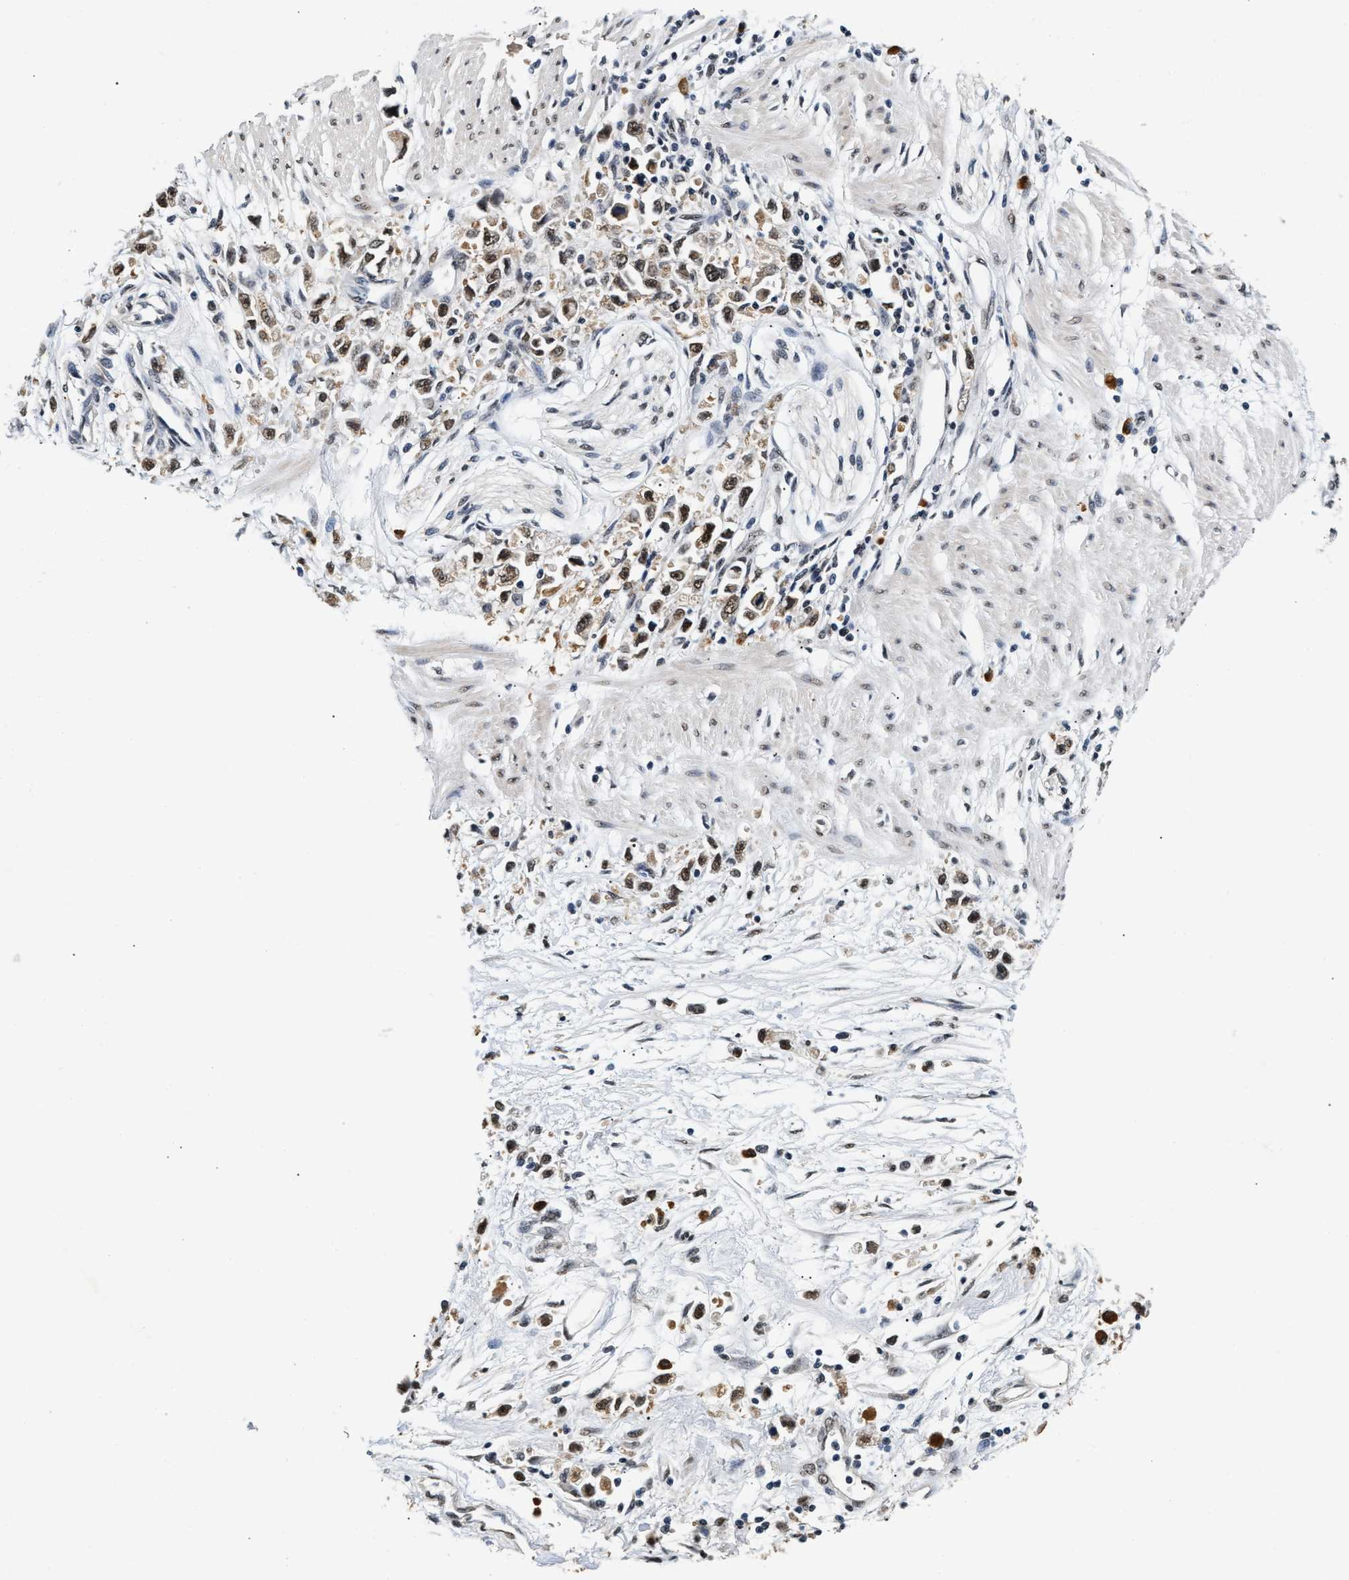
{"staining": {"intensity": "moderate", "quantity": ">75%", "location": "nuclear"}, "tissue": "stomach cancer", "cell_type": "Tumor cells", "image_type": "cancer", "snomed": [{"axis": "morphology", "description": "Adenocarcinoma, NOS"}, {"axis": "topography", "description": "Stomach"}], "caption": "Stomach cancer (adenocarcinoma) tissue shows moderate nuclear positivity in about >75% of tumor cells, visualized by immunohistochemistry.", "gene": "THOC1", "patient": {"sex": "female", "age": 59}}